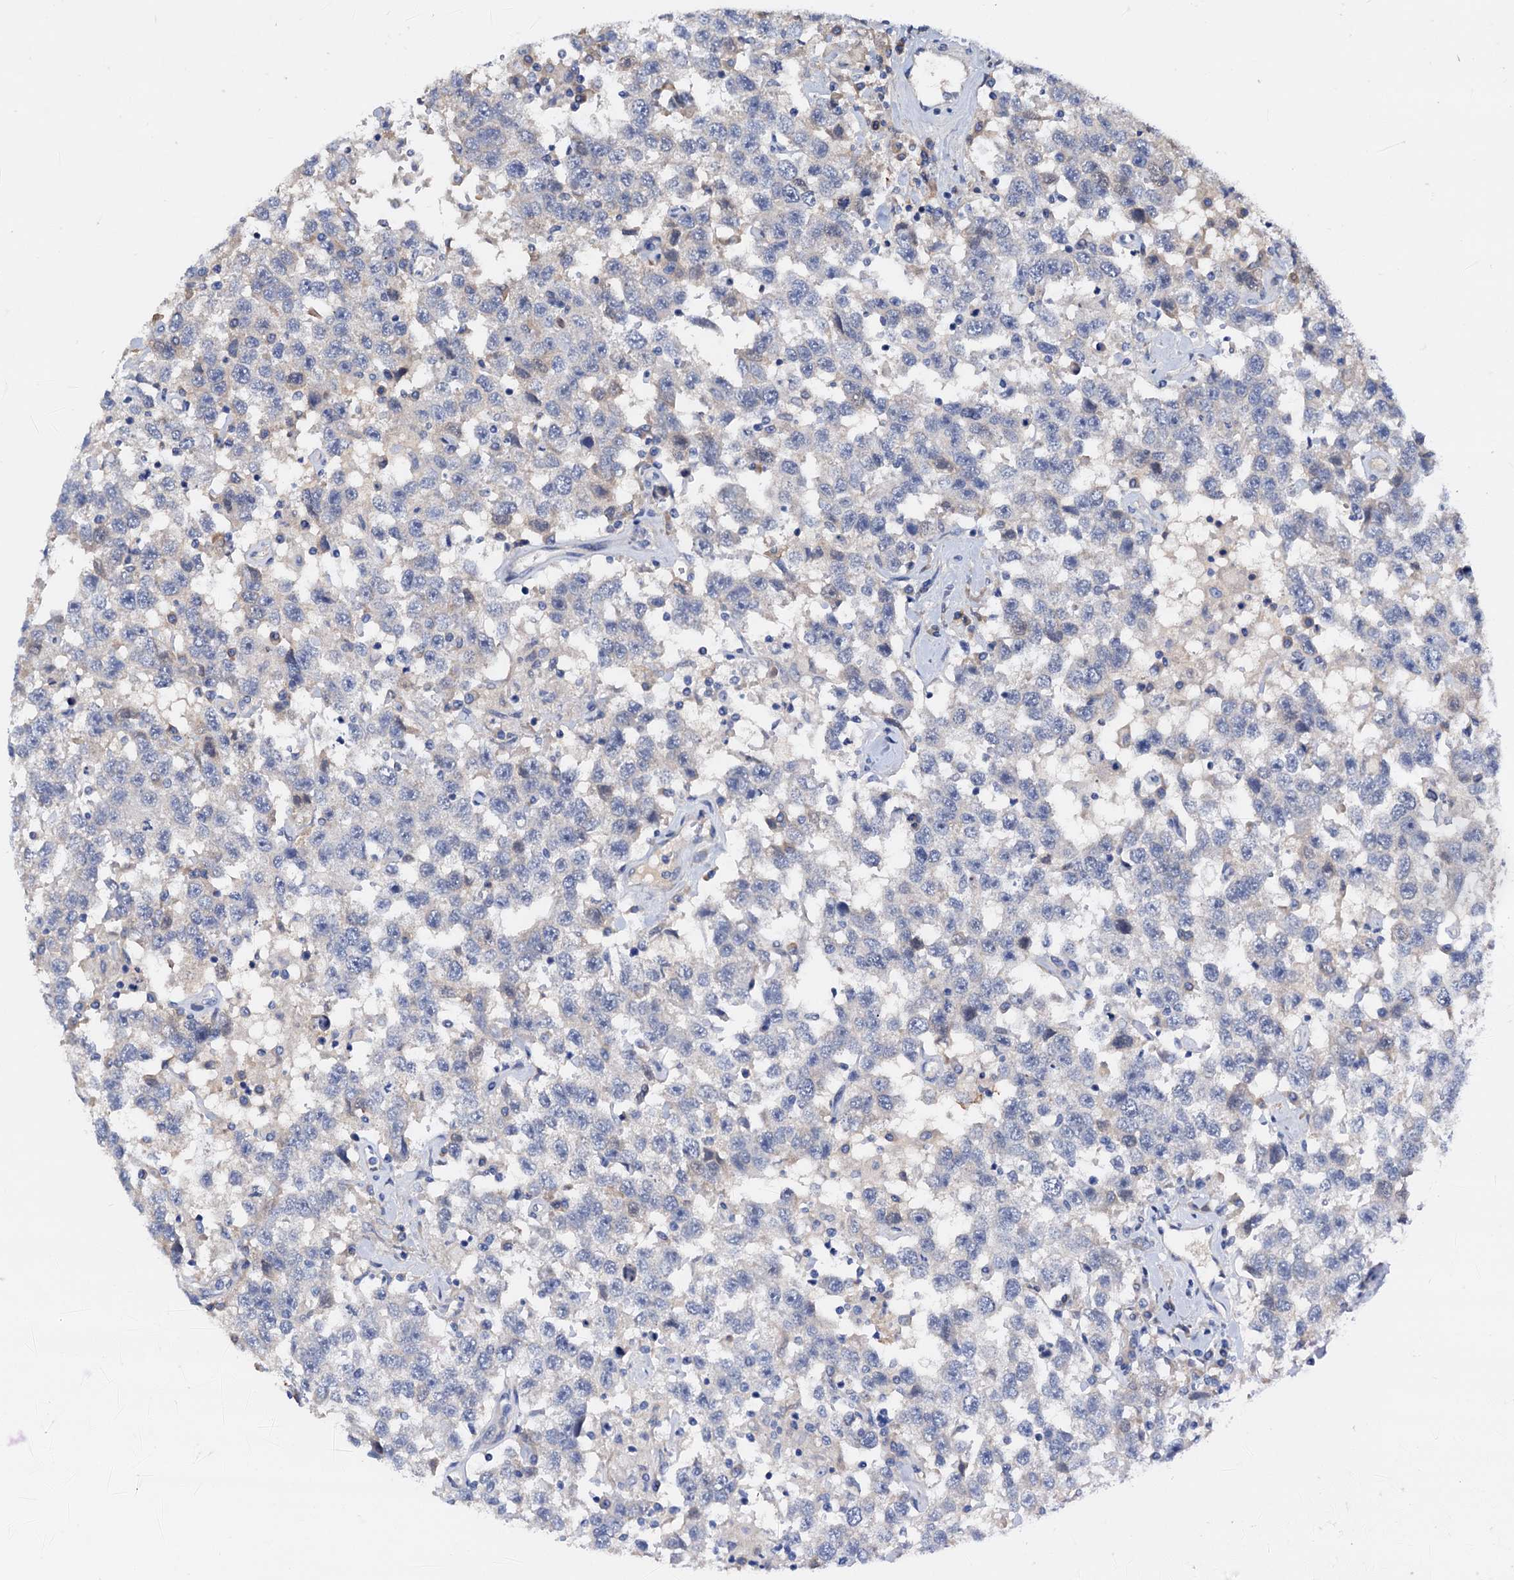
{"staining": {"intensity": "negative", "quantity": "none", "location": "none"}, "tissue": "testis cancer", "cell_type": "Tumor cells", "image_type": "cancer", "snomed": [{"axis": "morphology", "description": "Seminoma, NOS"}, {"axis": "topography", "description": "Testis"}], "caption": "An IHC image of testis seminoma is shown. There is no staining in tumor cells of testis seminoma. The staining was performed using DAB to visualize the protein expression in brown, while the nuclei were stained in blue with hematoxylin (Magnification: 20x).", "gene": "RASSF9", "patient": {"sex": "male", "age": 41}}